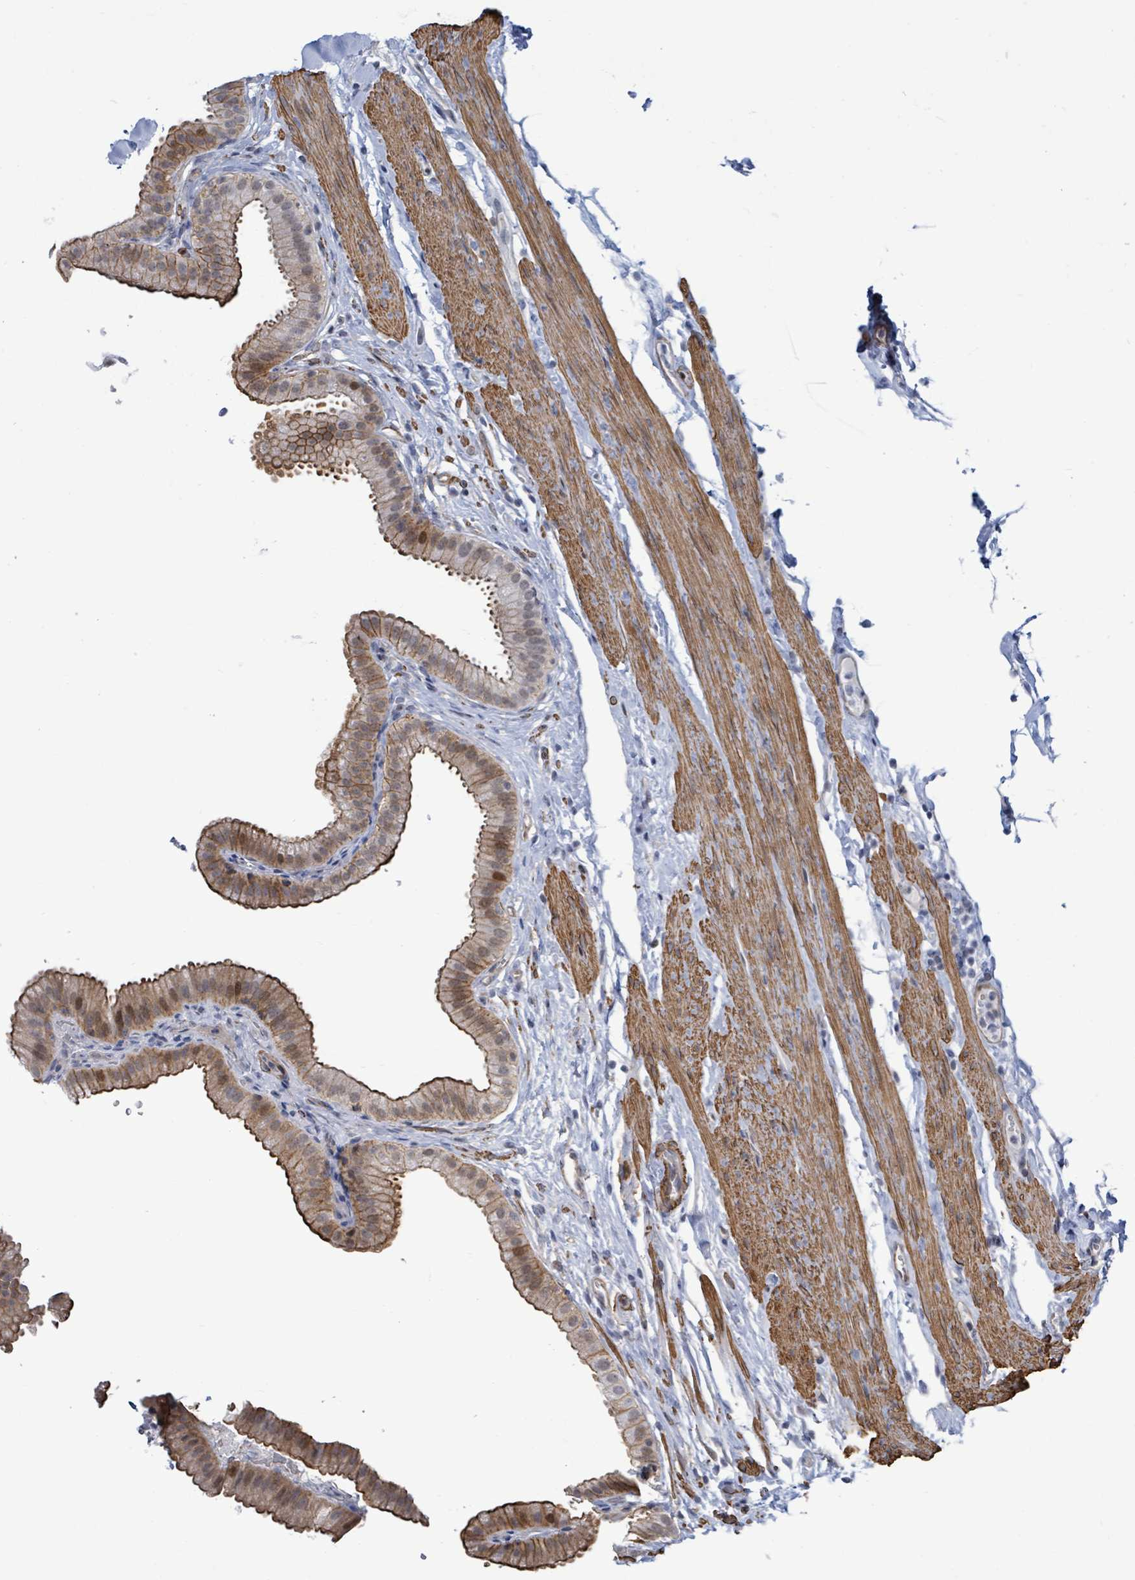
{"staining": {"intensity": "moderate", "quantity": ">75%", "location": "cytoplasmic/membranous"}, "tissue": "gallbladder", "cell_type": "Glandular cells", "image_type": "normal", "snomed": [{"axis": "morphology", "description": "Normal tissue, NOS"}, {"axis": "topography", "description": "Gallbladder"}], "caption": "A medium amount of moderate cytoplasmic/membranous staining is seen in about >75% of glandular cells in unremarkable gallbladder.", "gene": "DMRTC1B", "patient": {"sex": "female", "age": 61}}